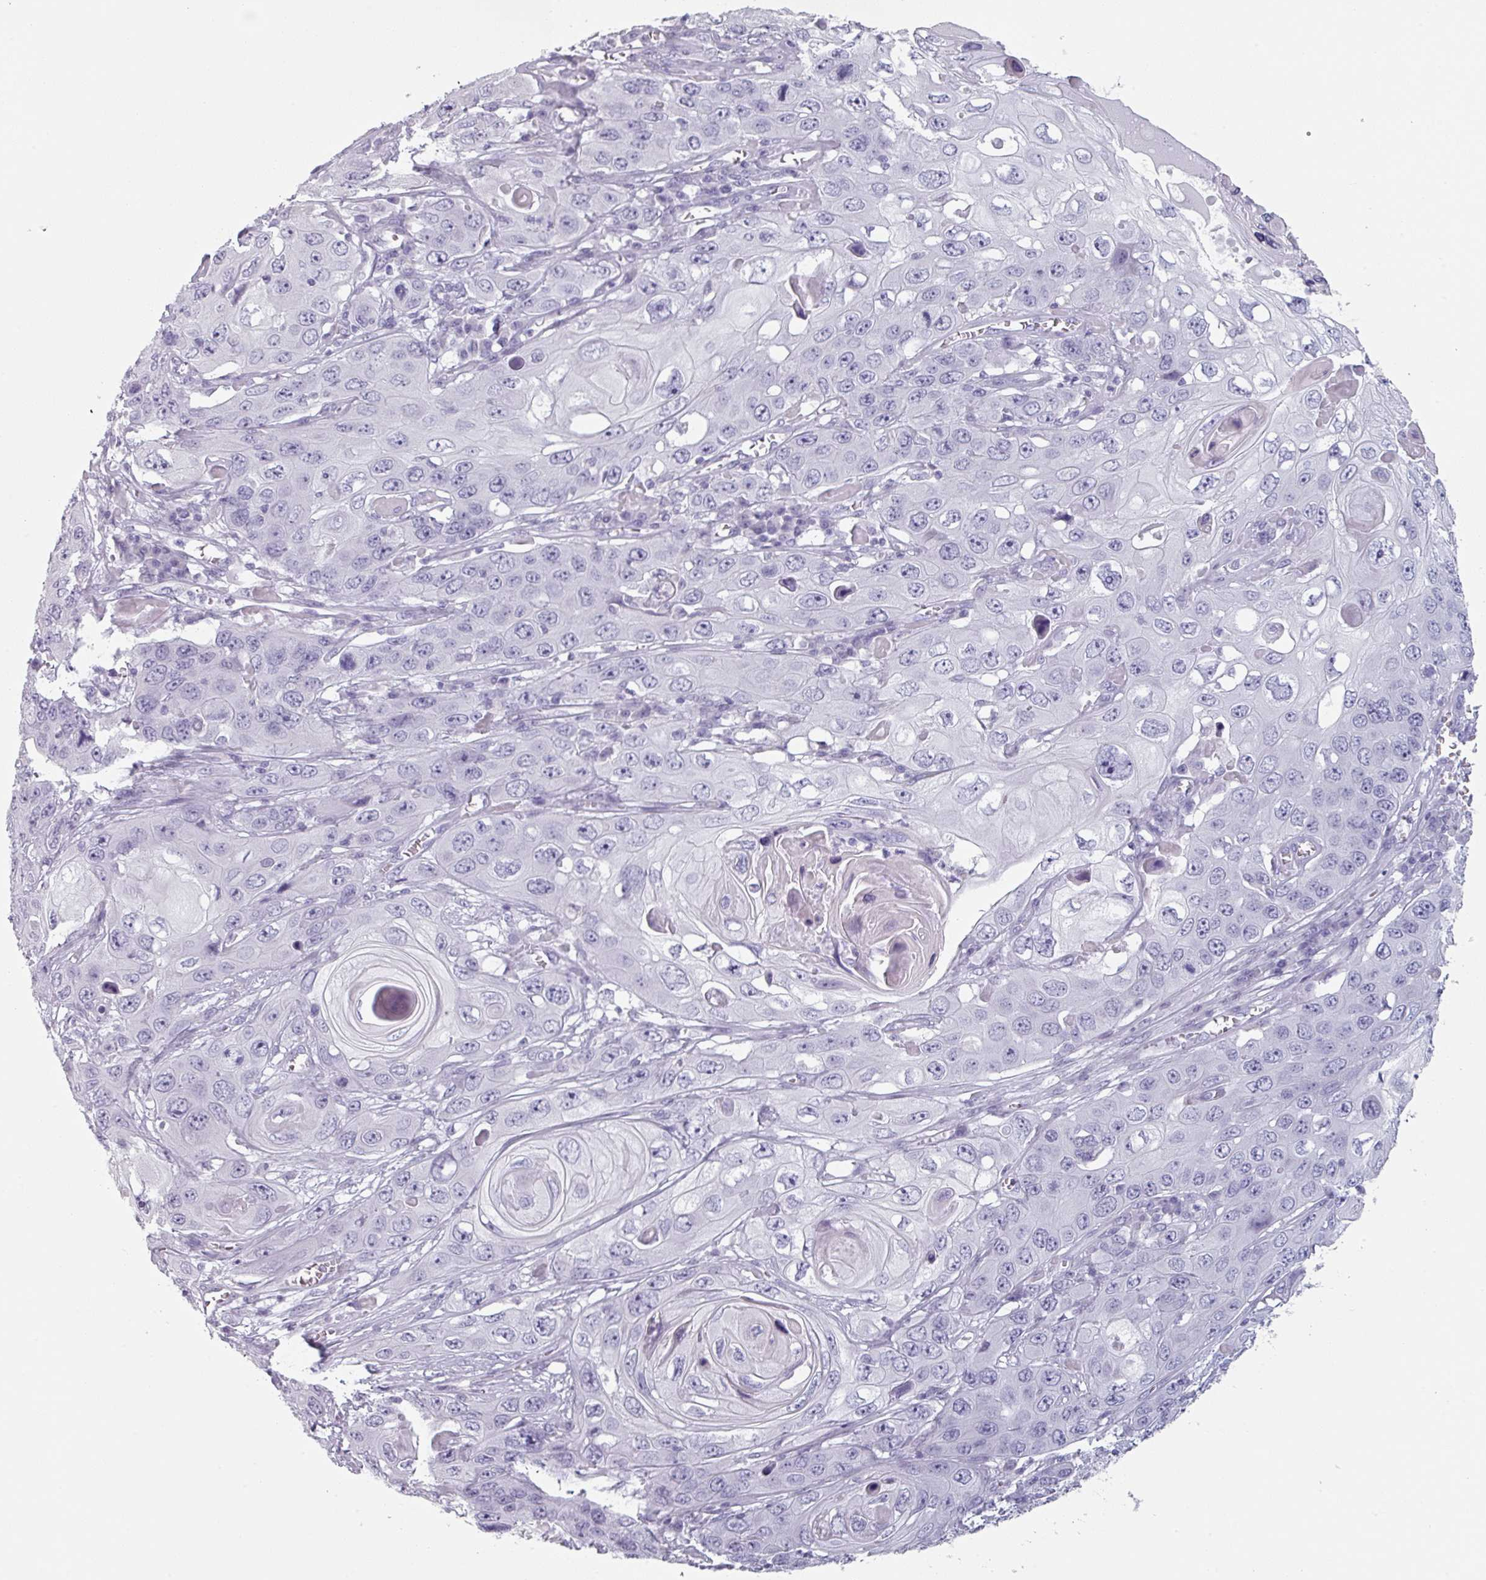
{"staining": {"intensity": "negative", "quantity": "none", "location": "none"}, "tissue": "skin cancer", "cell_type": "Tumor cells", "image_type": "cancer", "snomed": [{"axis": "morphology", "description": "Squamous cell carcinoma, NOS"}, {"axis": "topography", "description": "Skin"}], "caption": "Skin squamous cell carcinoma was stained to show a protein in brown. There is no significant expression in tumor cells.", "gene": "SLC35G2", "patient": {"sex": "male", "age": 55}}